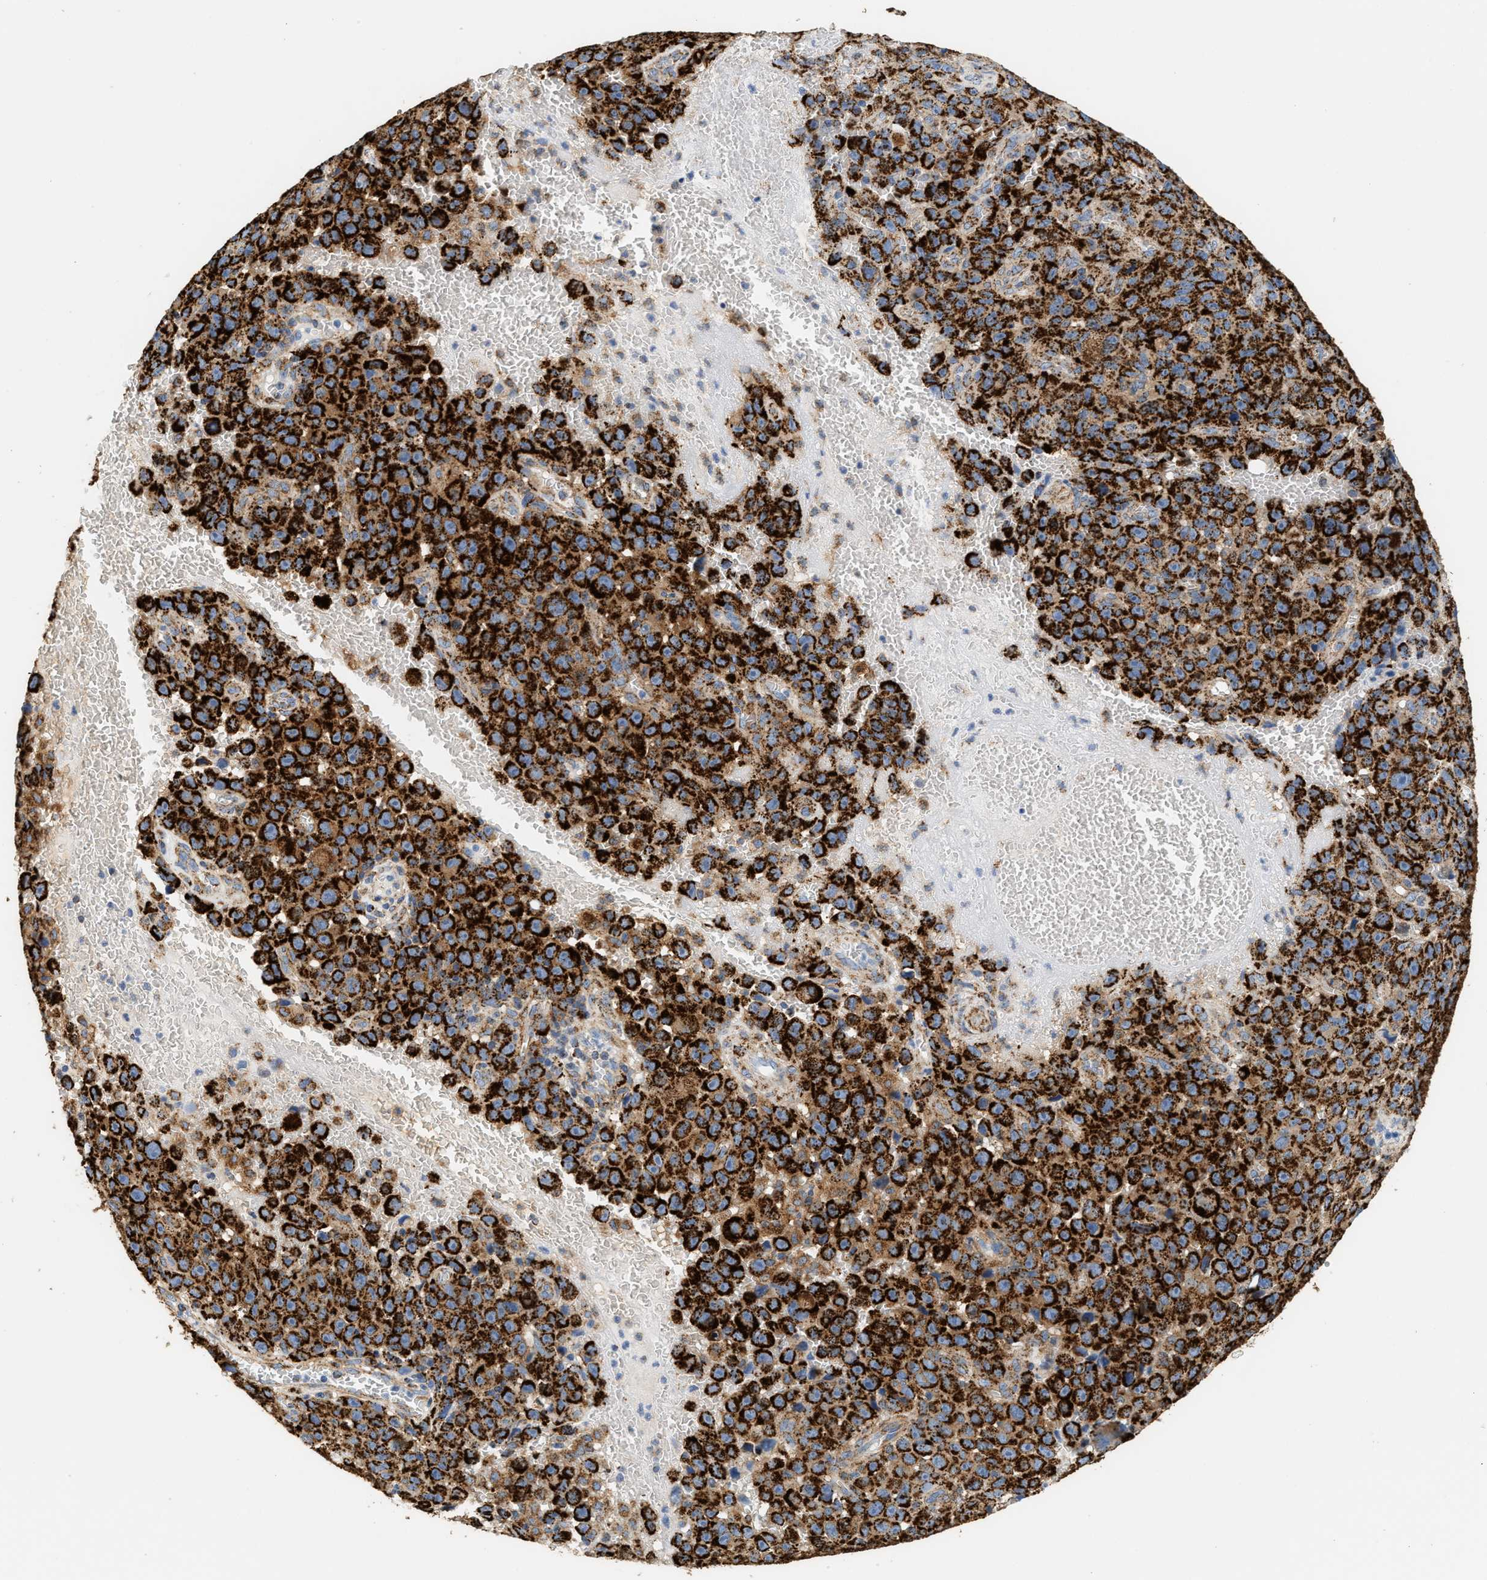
{"staining": {"intensity": "strong", "quantity": ">75%", "location": "cytoplasmic/membranous"}, "tissue": "melanoma", "cell_type": "Tumor cells", "image_type": "cancer", "snomed": [{"axis": "morphology", "description": "Malignant melanoma, NOS"}, {"axis": "topography", "description": "Skin"}], "caption": "Melanoma stained for a protein (brown) exhibits strong cytoplasmic/membranous positive staining in approximately >75% of tumor cells.", "gene": "SHMT2", "patient": {"sex": "female", "age": 82}}